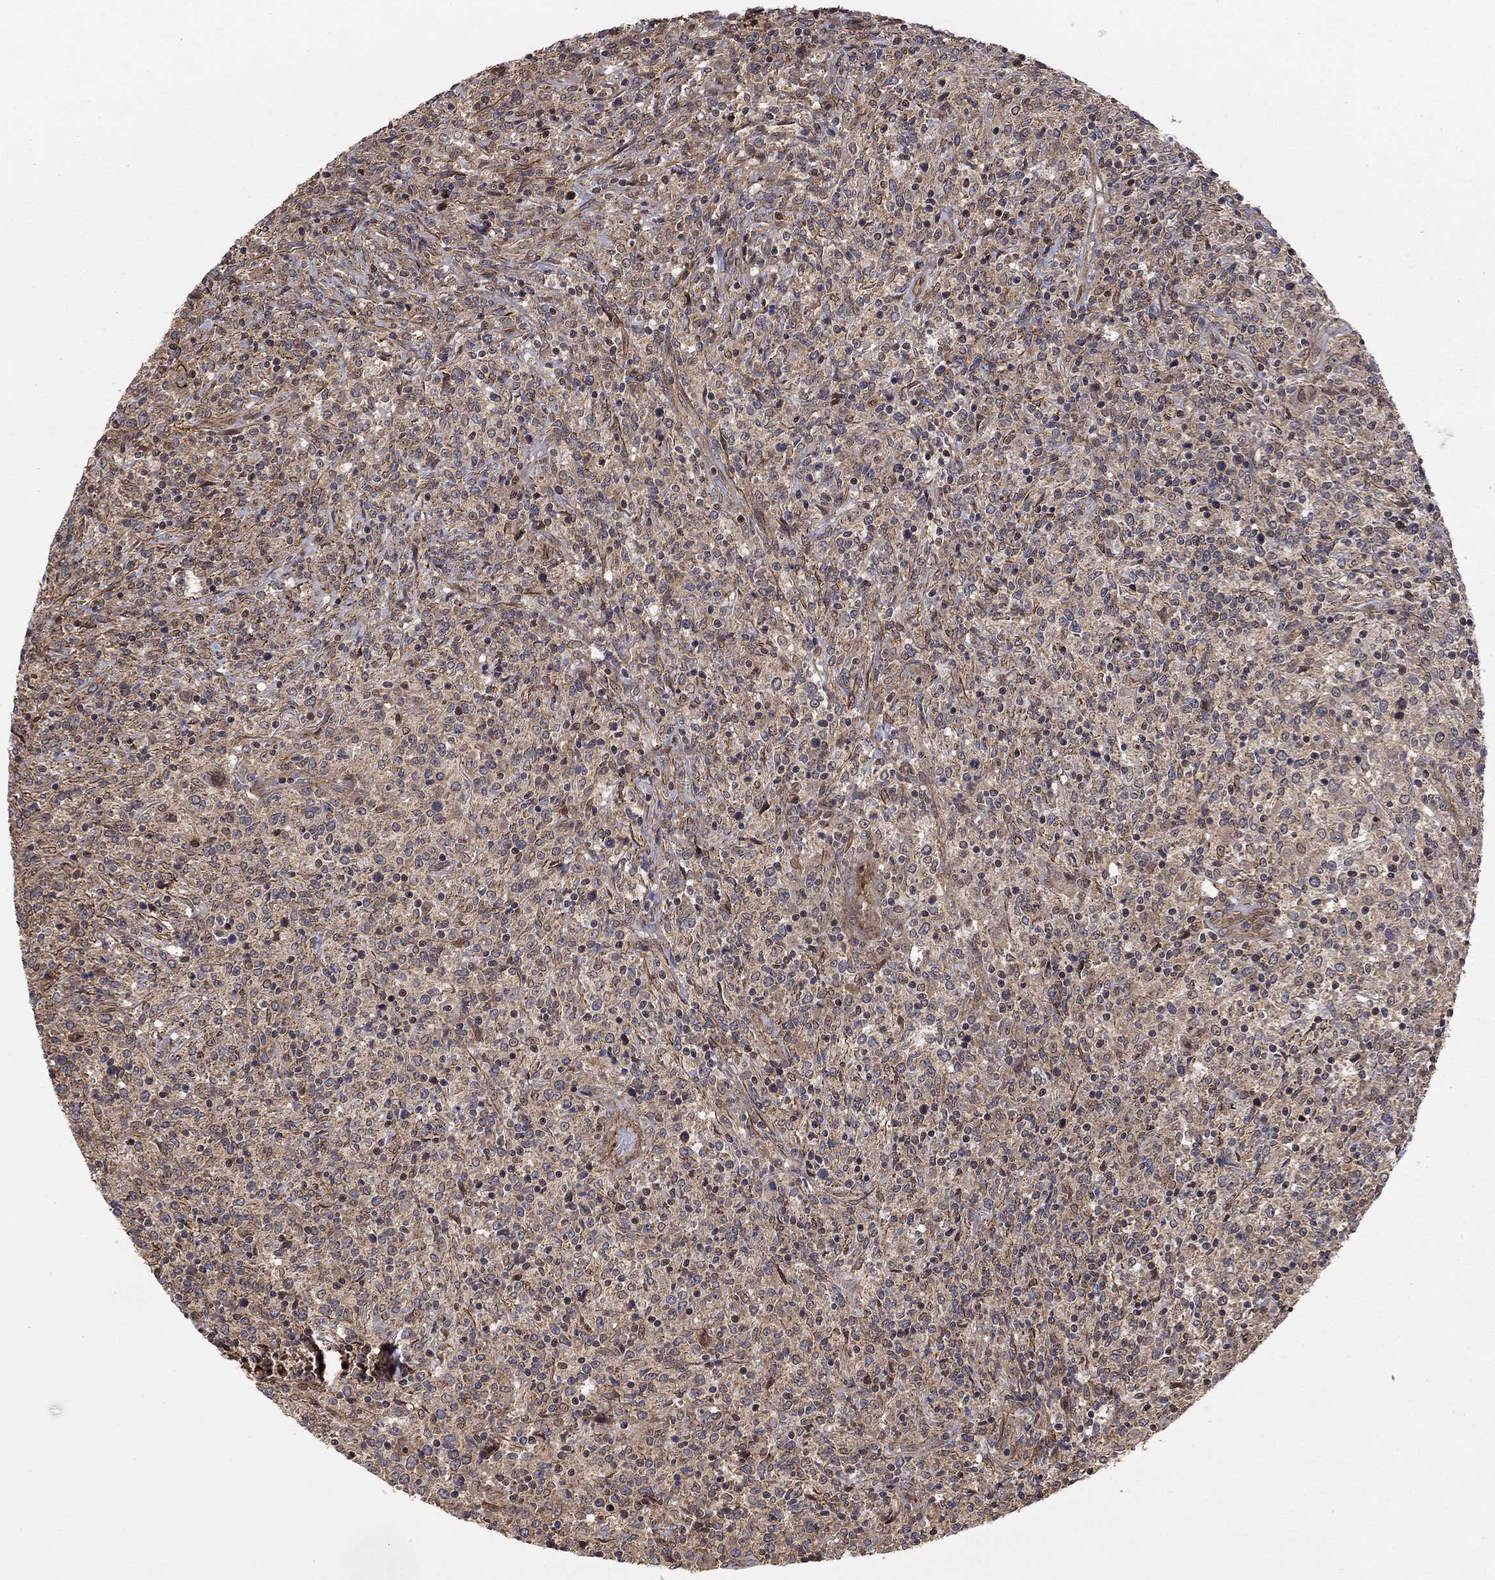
{"staining": {"intensity": "weak", "quantity": "25%-75%", "location": "cytoplasmic/membranous"}, "tissue": "lymphoma", "cell_type": "Tumor cells", "image_type": "cancer", "snomed": [{"axis": "morphology", "description": "Malignant lymphoma, non-Hodgkin's type, High grade"}, {"axis": "topography", "description": "Lung"}], "caption": "Lymphoma stained with a brown dye reveals weak cytoplasmic/membranous positive positivity in about 25%-75% of tumor cells.", "gene": "TDP1", "patient": {"sex": "male", "age": 79}}